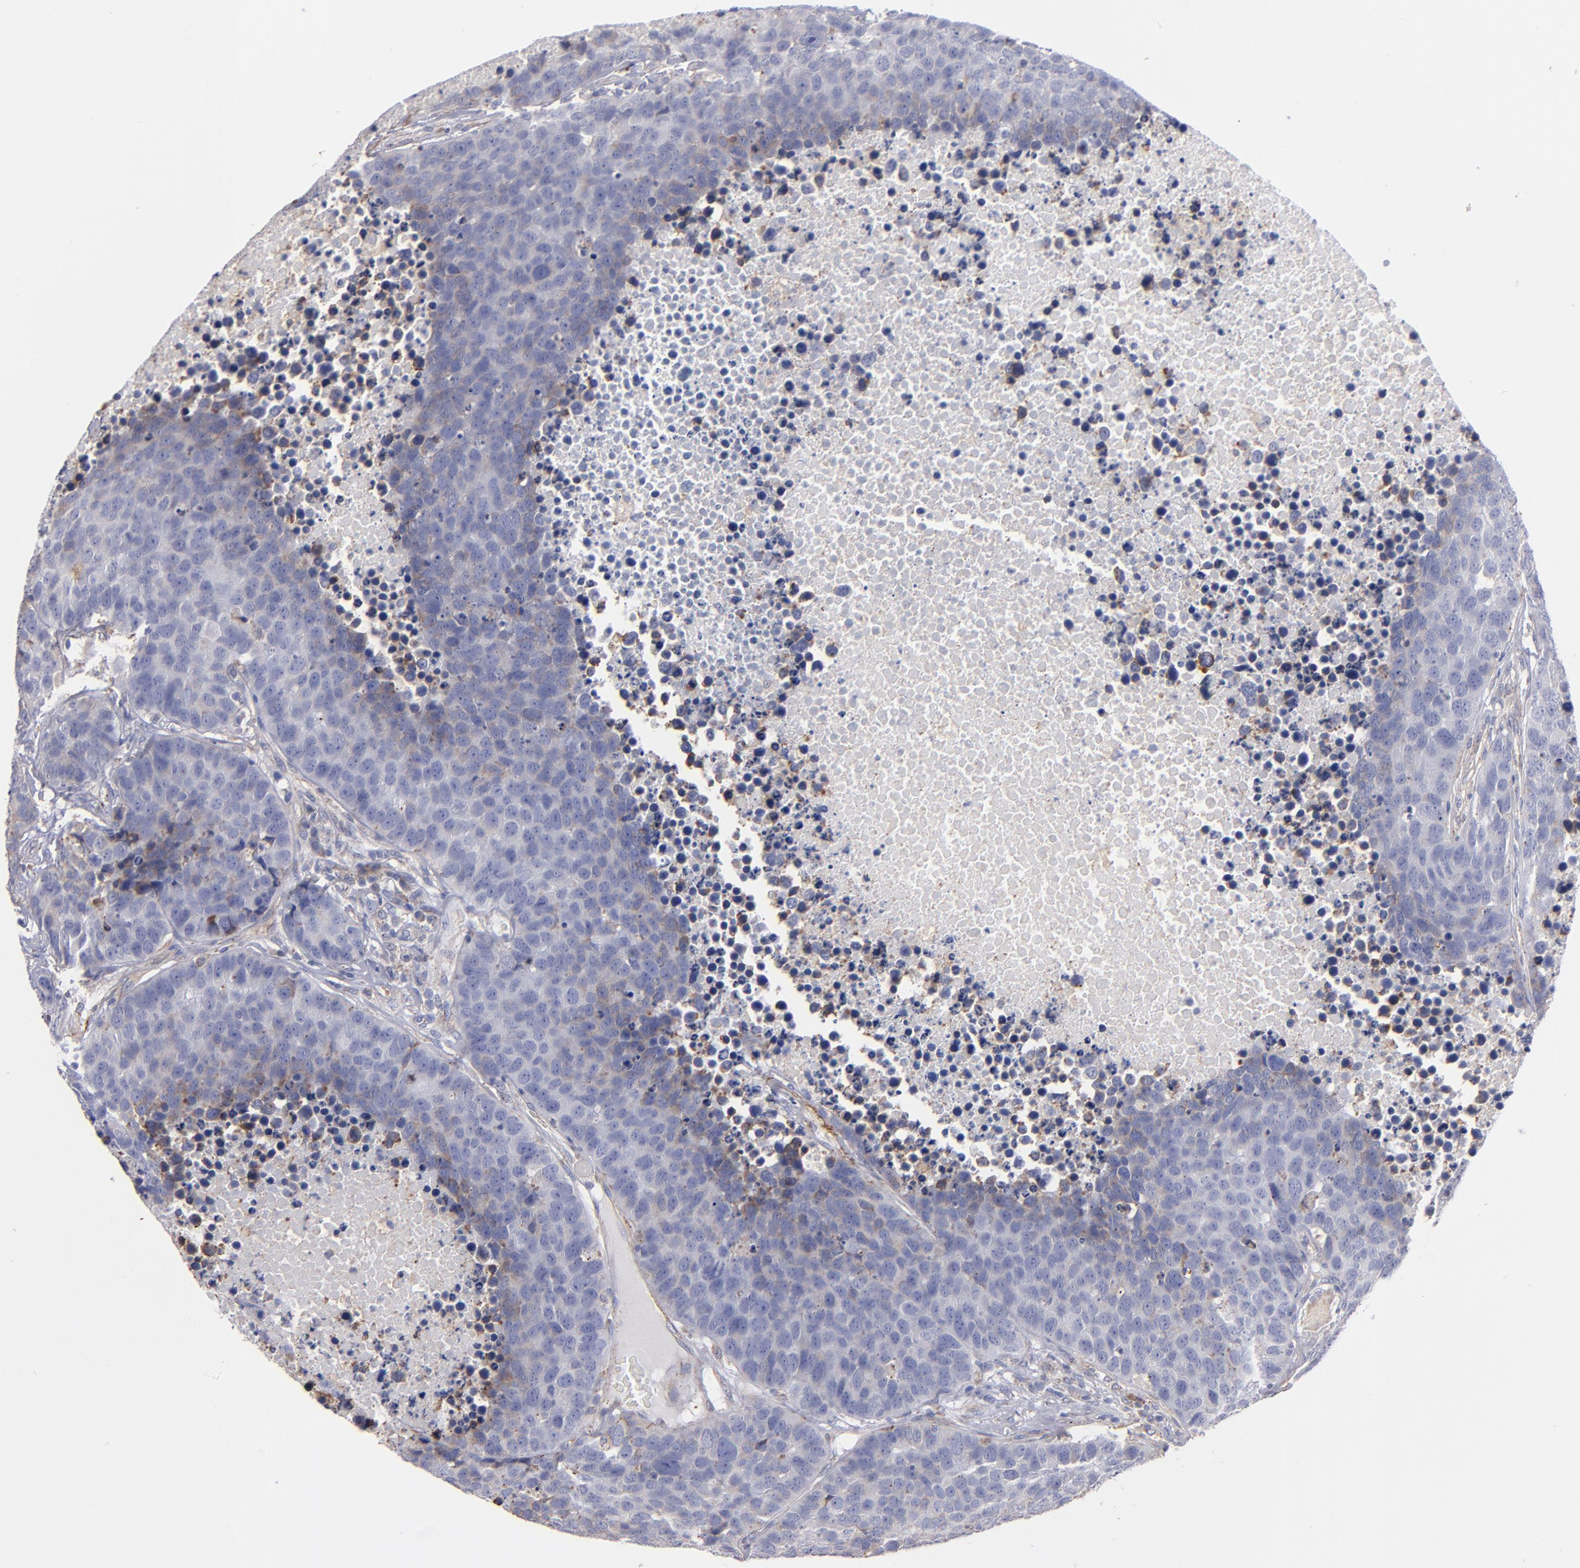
{"staining": {"intensity": "weak", "quantity": "<25%", "location": "cytoplasmic/membranous"}, "tissue": "carcinoid", "cell_type": "Tumor cells", "image_type": "cancer", "snomed": [{"axis": "morphology", "description": "Carcinoid, malignant, NOS"}, {"axis": "topography", "description": "Lung"}], "caption": "Protein analysis of carcinoid reveals no significant staining in tumor cells. (DAB IHC, high magnification).", "gene": "MFGE8", "patient": {"sex": "male", "age": 60}}